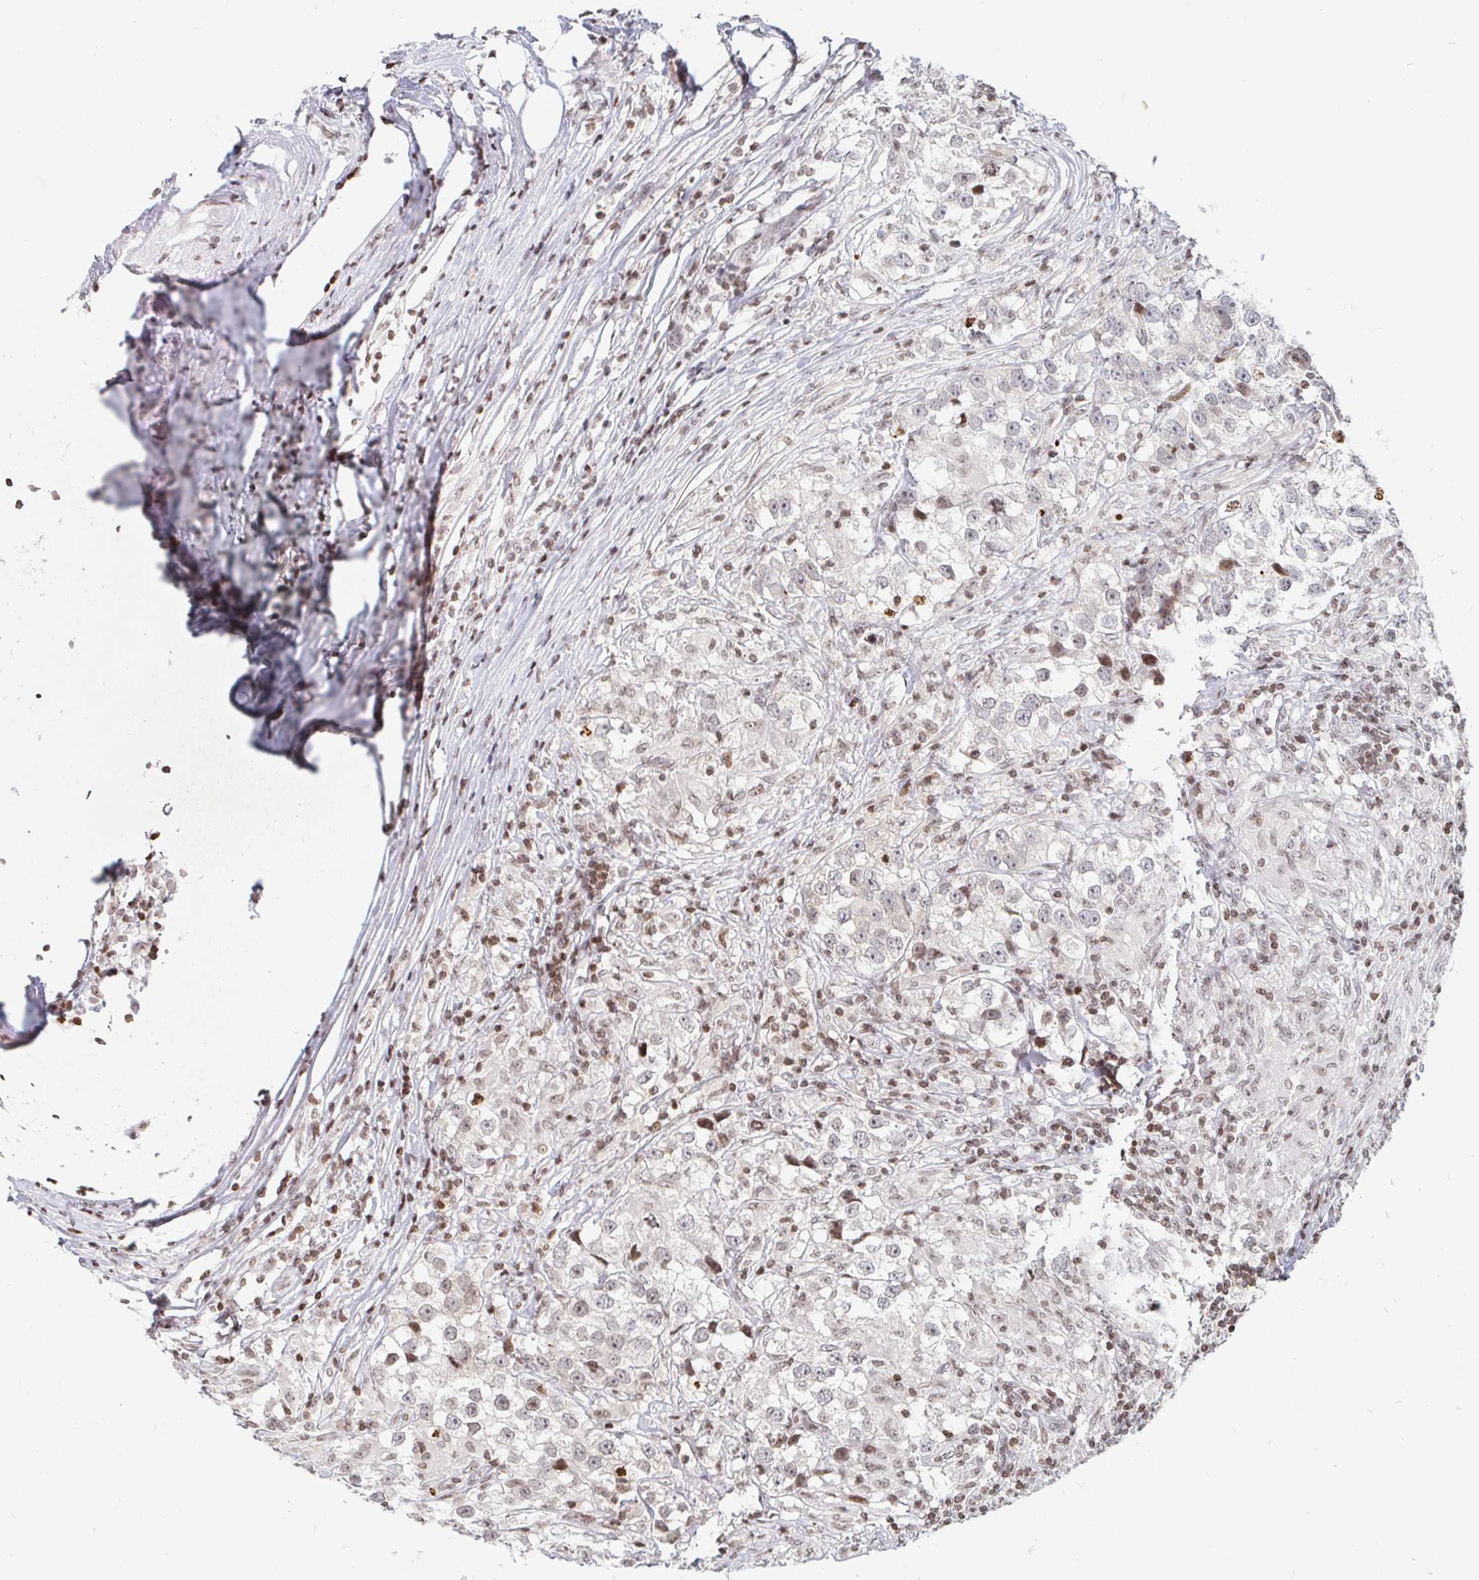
{"staining": {"intensity": "weak", "quantity": "25%-75%", "location": "nuclear"}, "tissue": "testis cancer", "cell_type": "Tumor cells", "image_type": "cancer", "snomed": [{"axis": "morphology", "description": "Seminoma, NOS"}, {"axis": "topography", "description": "Testis"}], "caption": "Testis seminoma tissue displays weak nuclear positivity in approximately 25%-75% of tumor cells, visualized by immunohistochemistry.", "gene": "HOXC10", "patient": {"sex": "male", "age": 46}}